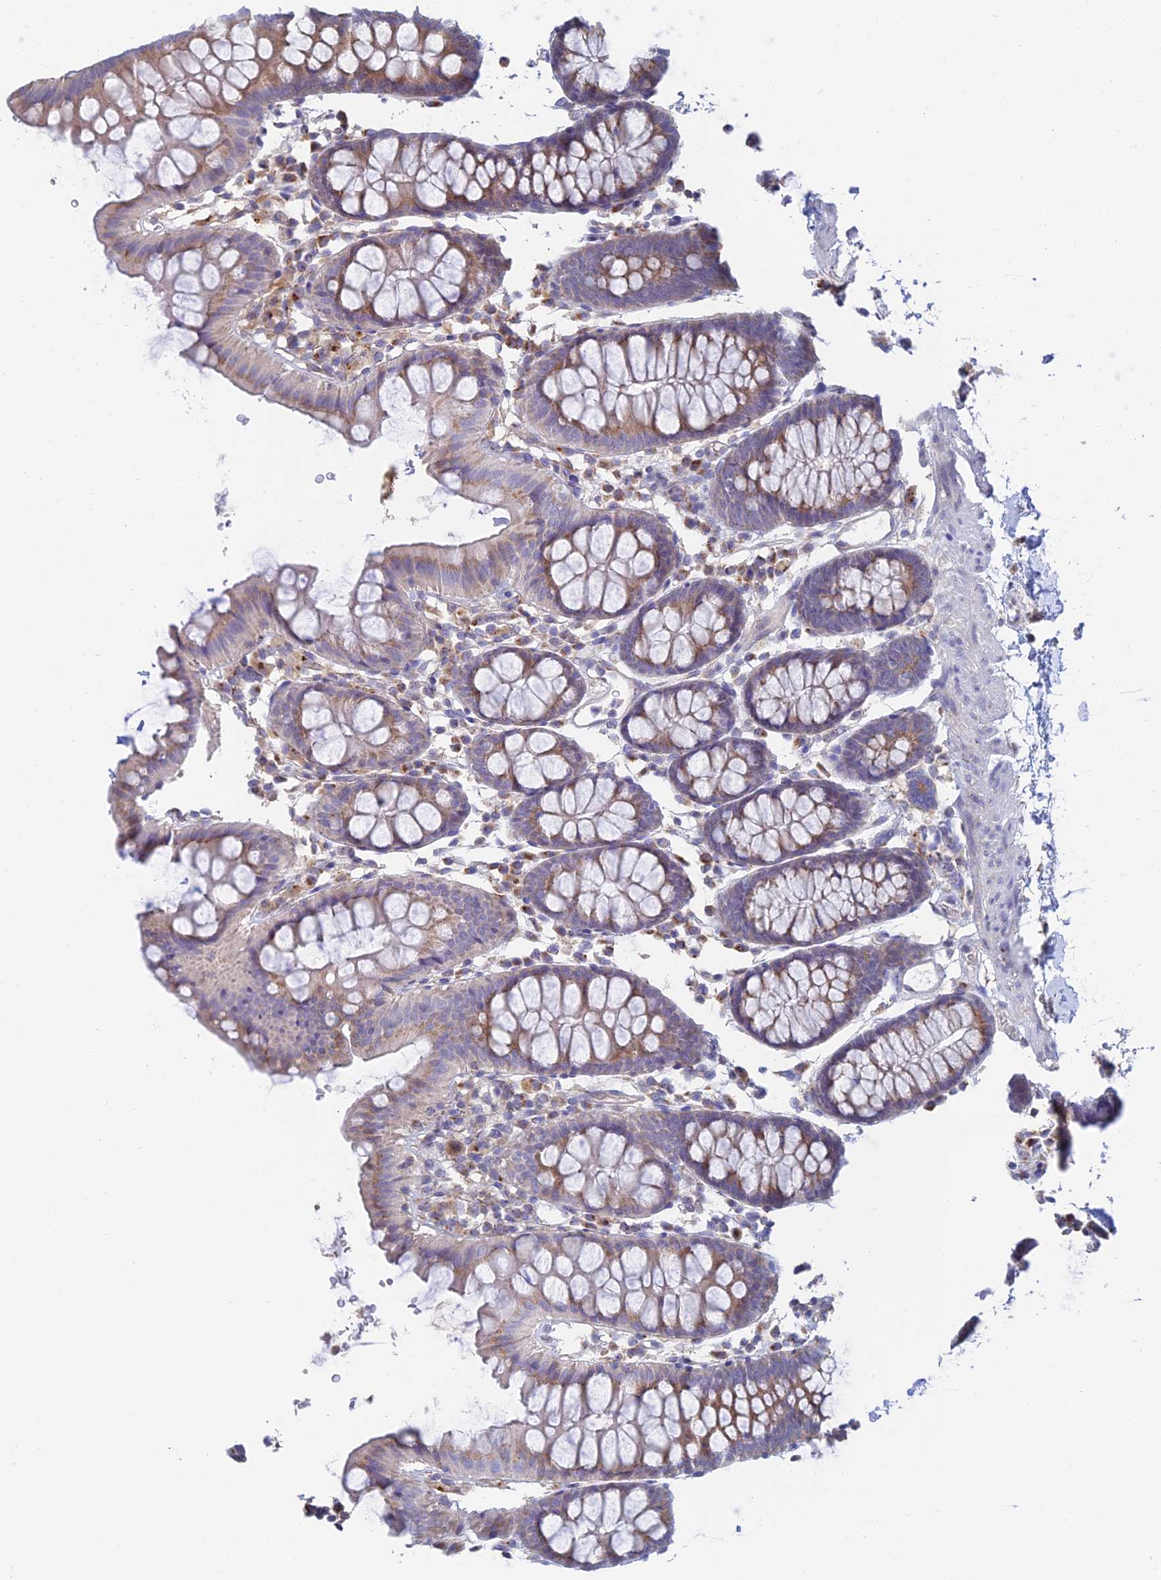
{"staining": {"intensity": "negative", "quantity": "none", "location": "none"}, "tissue": "colon", "cell_type": "Endothelial cells", "image_type": "normal", "snomed": [{"axis": "morphology", "description": "Normal tissue, NOS"}, {"axis": "topography", "description": "Colon"}], "caption": "IHC micrograph of unremarkable human colon stained for a protein (brown), which reveals no positivity in endothelial cells.", "gene": "ENSG00000267561", "patient": {"sex": "male", "age": 75}}